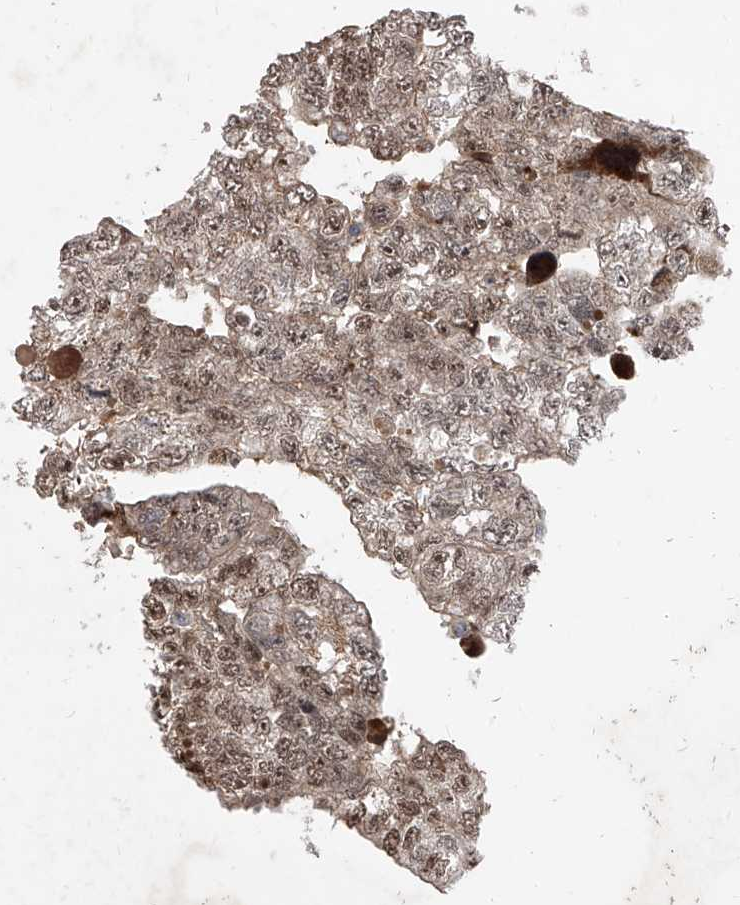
{"staining": {"intensity": "moderate", "quantity": ">75%", "location": "cytoplasmic/membranous,nuclear"}, "tissue": "testis cancer", "cell_type": "Tumor cells", "image_type": "cancer", "snomed": [{"axis": "morphology", "description": "Carcinoma, Embryonal, NOS"}, {"axis": "topography", "description": "Testis"}], "caption": "Moderate cytoplasmic/membranous and nuclear protein staining is seen in about >75% of tumor cells in testis cancer (embryonal carcinoma).", "gene": "LGR4", "patient": {"sex": "male", "age": 36}}